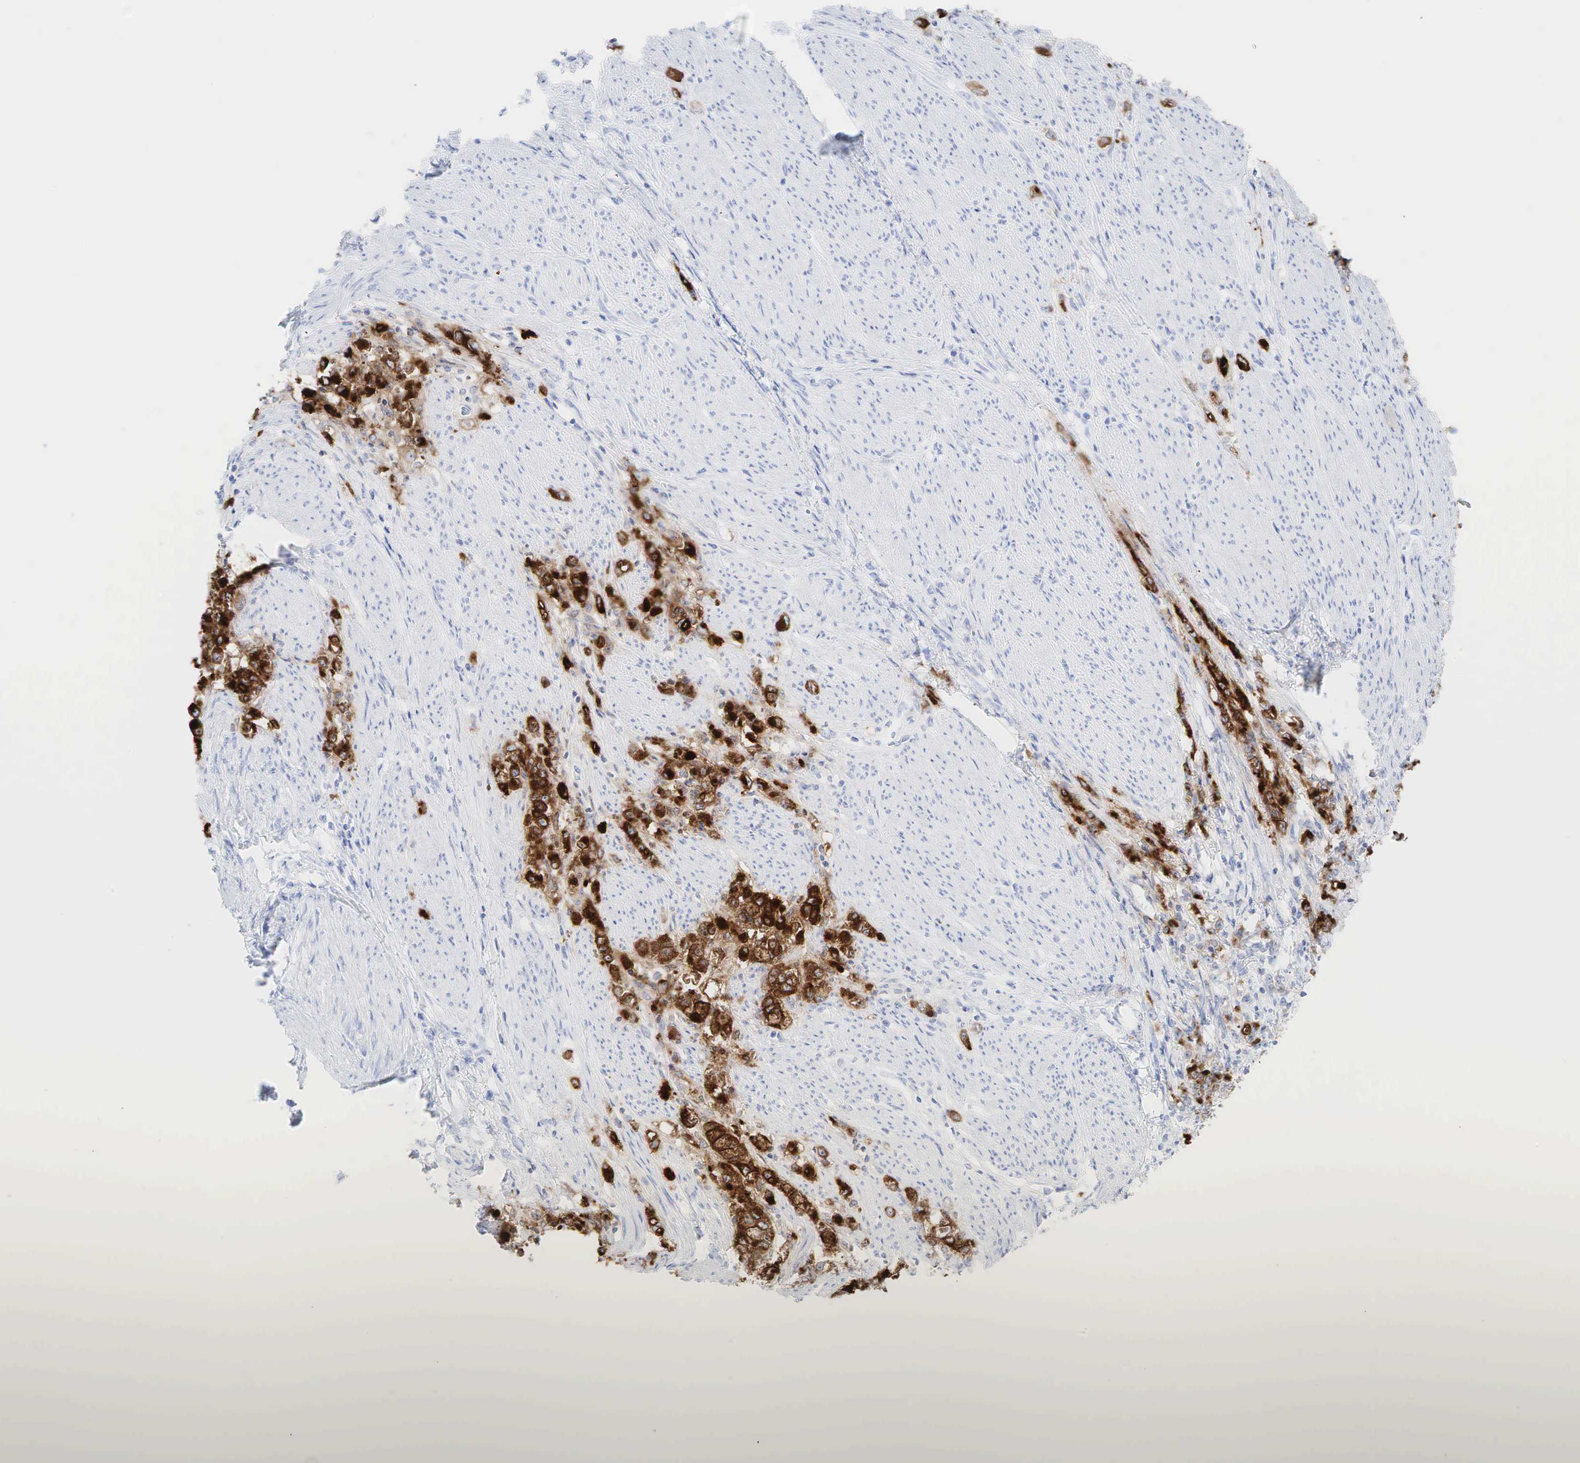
{"staining": {"intensity": "strong", "quantity": ">75%", "location": "cytoplasmic/membranous"}, "tissue": "stomach cancer", "cell_type": "Tumor cells", "image_type": "cancer", "snomed": [{"axis": "morphology", "description": "Adenocarcinoma, NOS"}, {"axis": "topography", "description": "Stomach"}], "caption": "Strong cytoplasmic/membranous protein positivity is seen in approximately >75% of tumor cells in stomach cancer (adenocarcinoma). The staining was performed using DAB, with brown indicating positive protein expression. Nuclei are stained blue with hematoxylin.", "gene": "CEACAM5", "patient": {"sex": "male", "age": 72}}